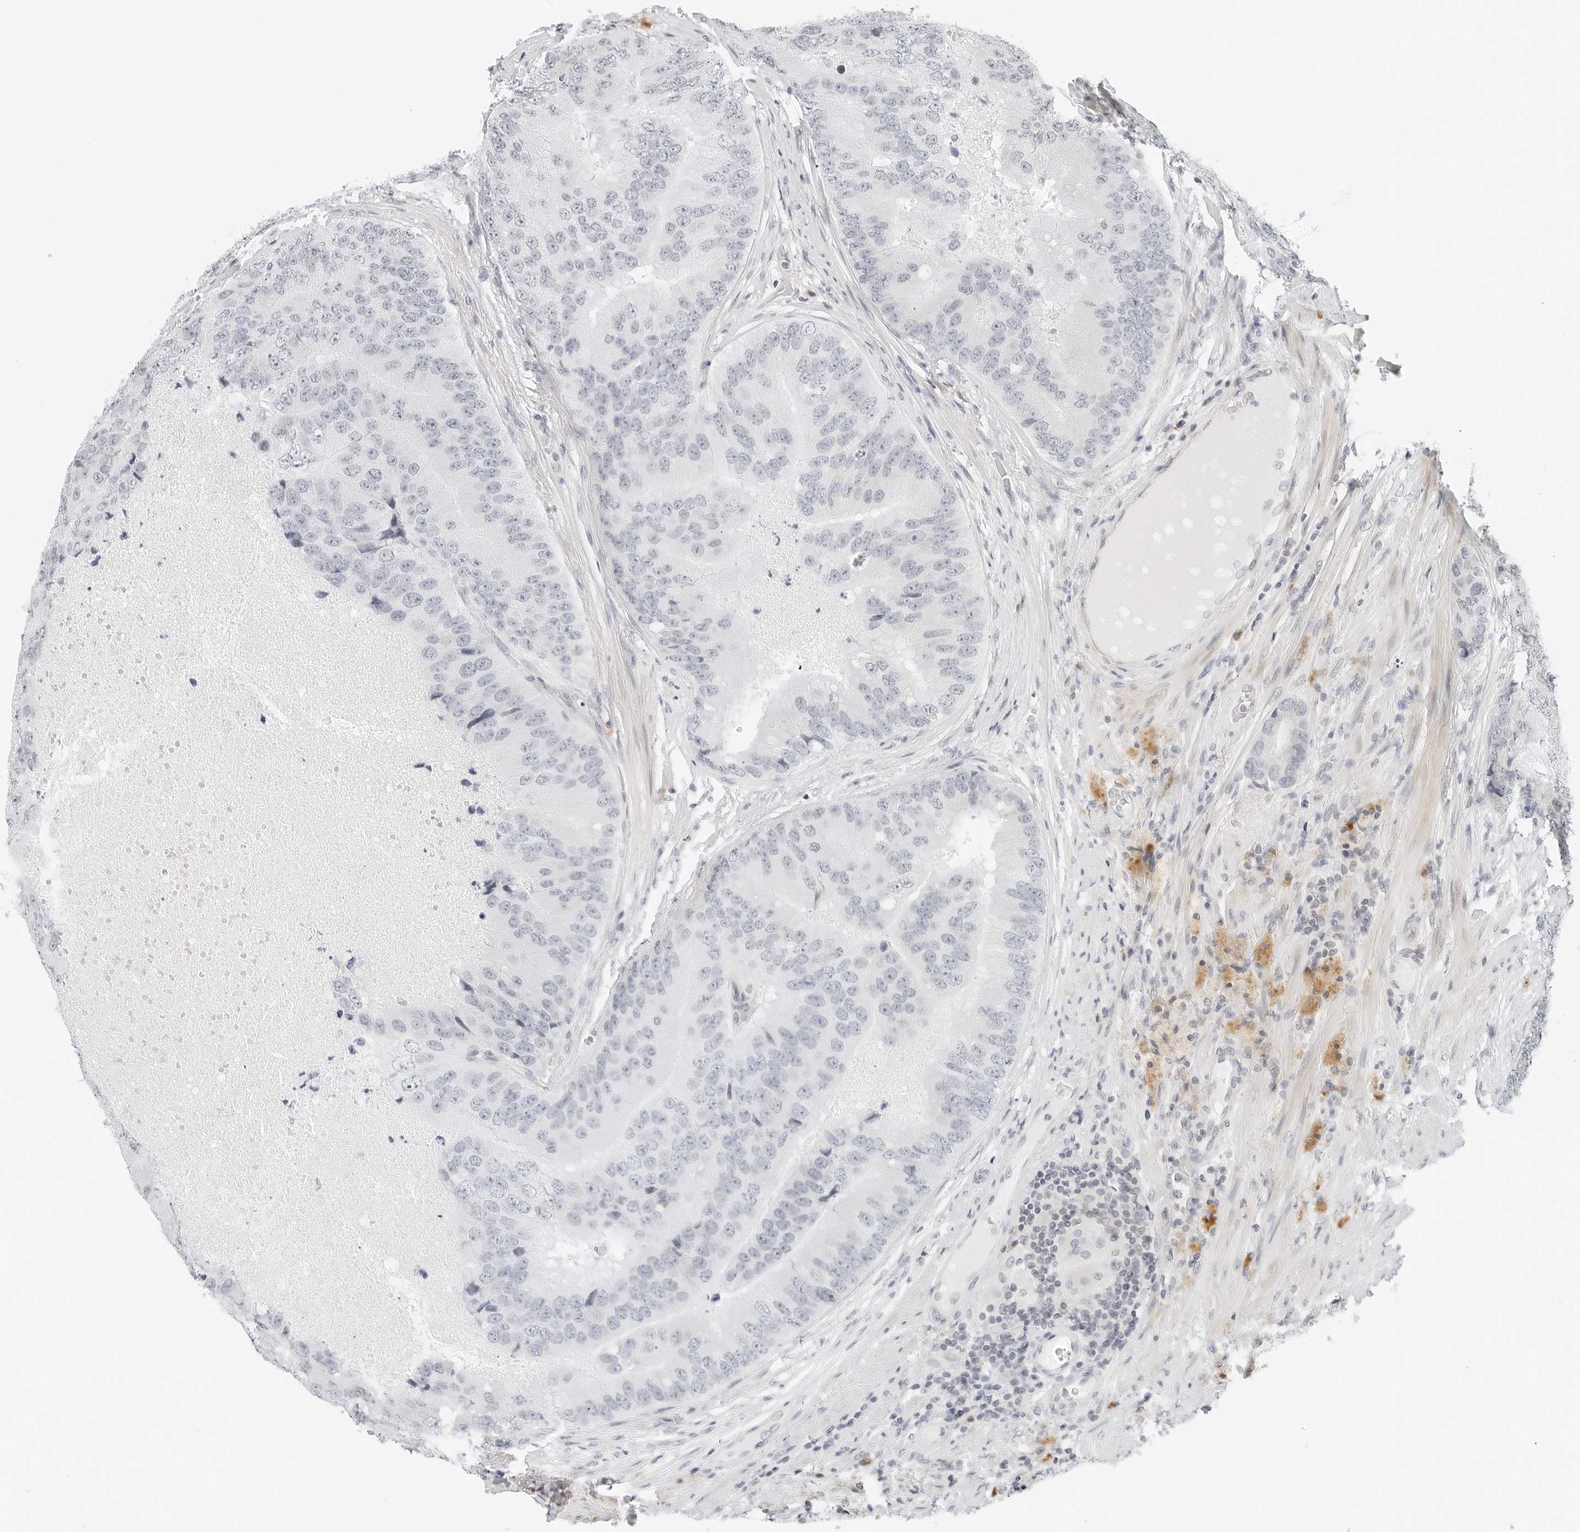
{"staining": {"intensity": "negative", "quantity": "none", "location": "none"}, "tissue": "prostate cancer", "cell_type": "Tumor cells", "image_type": "cancer", "snomed": [{"axis": "morphology", "description": "Adenocarcinoma, High grade"}, {"axis": "topography", "description": "Prostate"}], "caption": "High power microscopy photomicrograph of an immunohistochemistry (IHC) micrograph of prostate cancer (adenocarcinoma (high-grade)), revealing no significant staining in tumor cells.", "gene": "PARP10", "patient": {"sex": "male", "age": 70}}